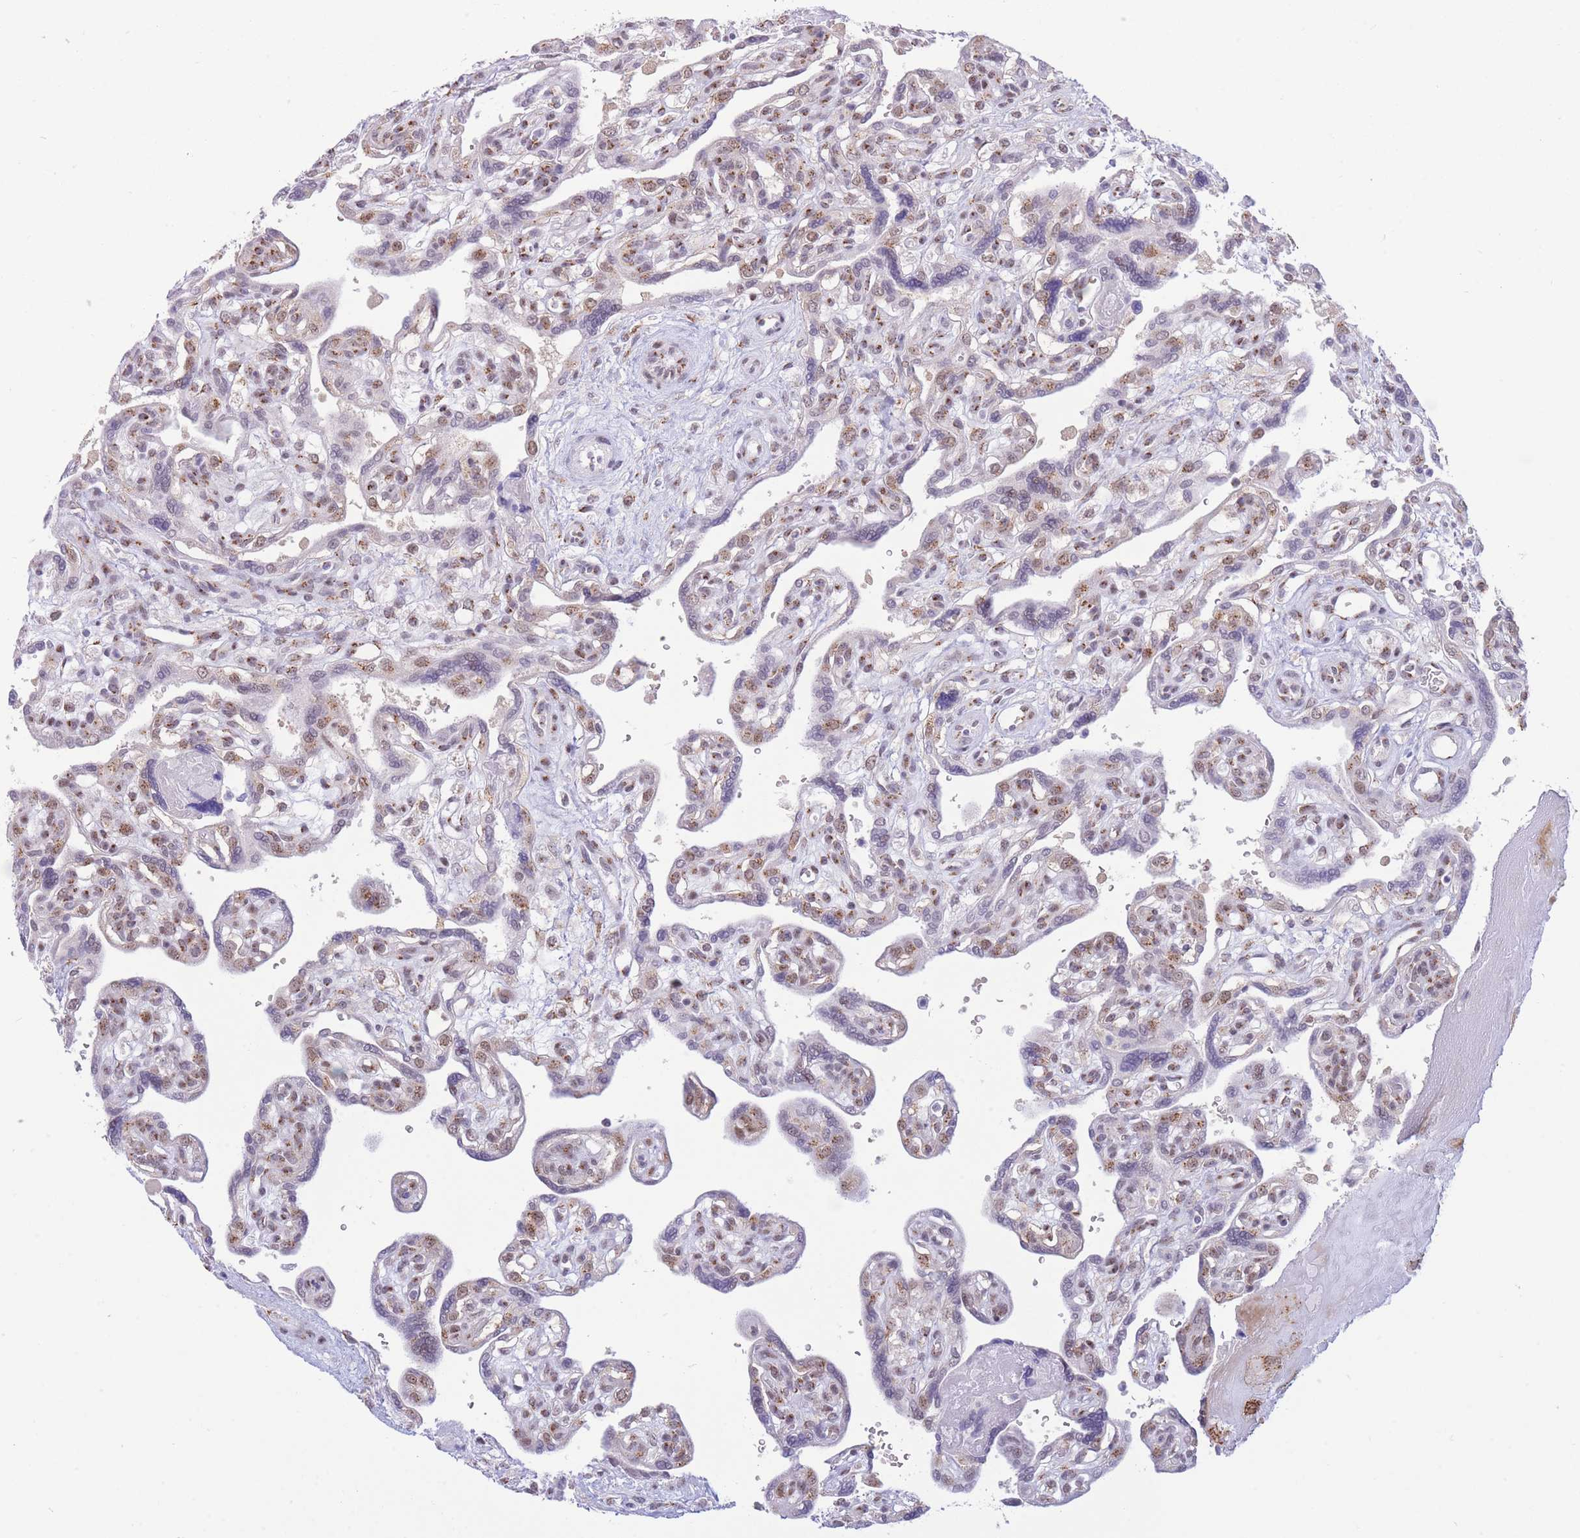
{"staining": {"intensity": "moderate", "quantity": "<25%", "location": "cytoplasmic/membranous"}, "tissue": "placenta", "cell_type": "Trophoblastic cells", "image_type": "normal", "snomed": [{"axis": "morphology", "description": "Normal tissue, NOS"}, {"axis": "topography", "description": "Placenta"}], "caption": "Placenta stained with DAB immunohistochemistry reveals low levels of moderate cytoplasmic/membranous staining in about <25% of trophoblastic cells. The protein of interest is shown in brown color, while the nuclei are stained blue.", "gene": "INO80C", "patient": {"sex": "female", "age": 39}}